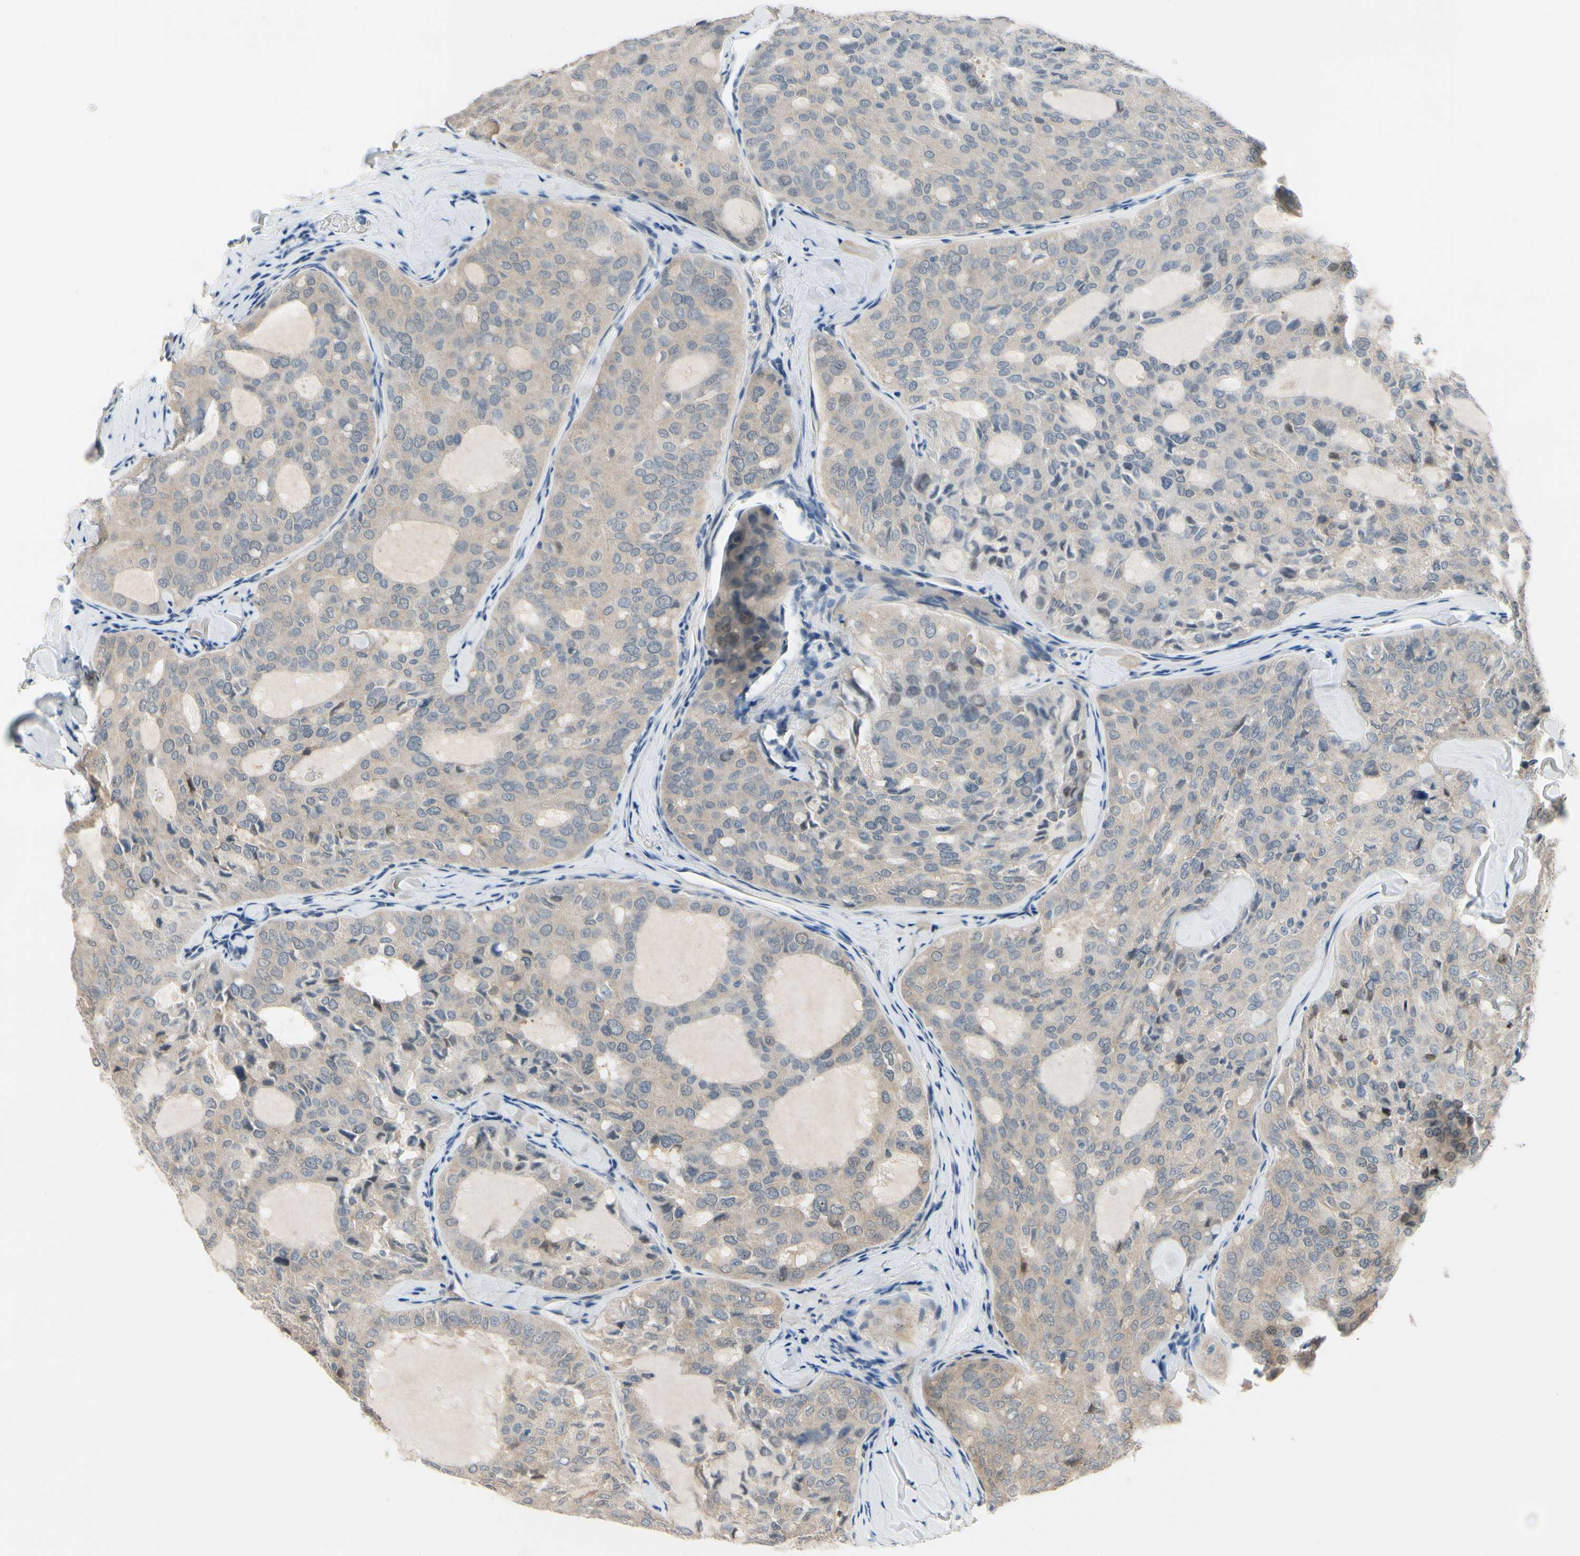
{"staining": {"intensity": "weak", "quantity": ">75%", "location": "cytoplasmic/membranous"}, "tissue": "thyroid cancer", "cell_type": "Tumor cells", "image_type": "cancer", "snomed": [{"axis": "morphology", "description": "Follicular adenoma carcinoma, NOS"}, {"axis": "topography", "description": "Thyroid gland"}], "caption": "This histopathology image exhibits thyroid cancer (follicular adenoma carcinoma) stained with immunohistochemistry (IHC) to label a protein in brown. The cytoplasmic/membranous of tumor cells show weak positivity for the protein. Nuclei are counter-stained blue.", "gene": "SLC27A6", "patient": {"sex": "male", "age": 75}}